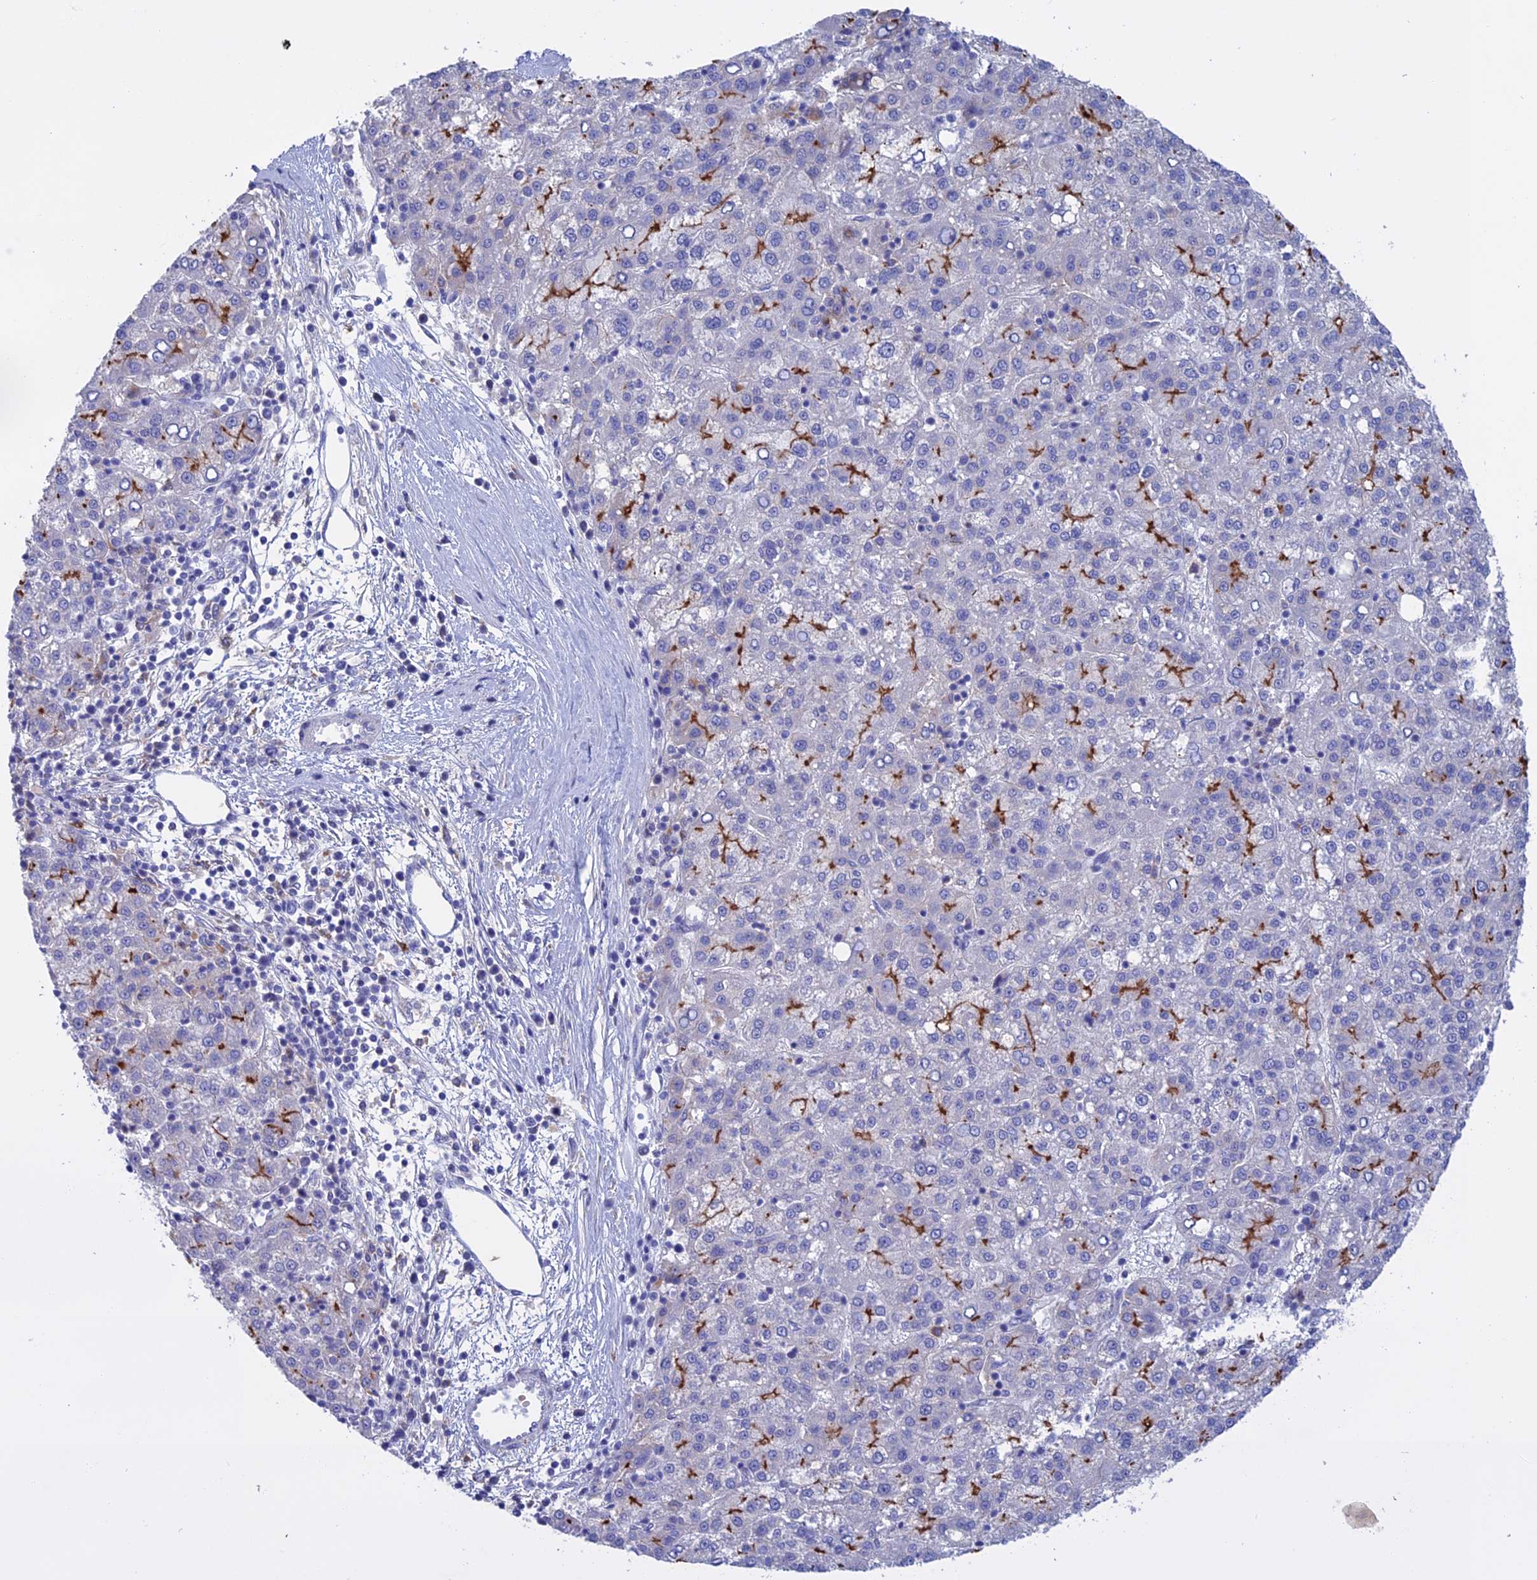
{"staining": {"intensity": "strong", "quantity": "<25%", "location": "cytoplasmic/membranous"}, "tissue": "liver cancer", "cell_type": "Tumor cells", "image_type": "cancer", "snomed": [{"axis": "morphology", "description": "Carcinoma, Hepatocellular, NOS"}, {"axis": "topography", "description": "Liver"}], "caption": "Liver hepatocellular carcinoma stained with a brown dye reveals strong cytoplasmic/membranous positive staining in approximately <25% of tumor cells.", "gene": "SLC2A6", "patient": {"sex": "female", "age": 58}}